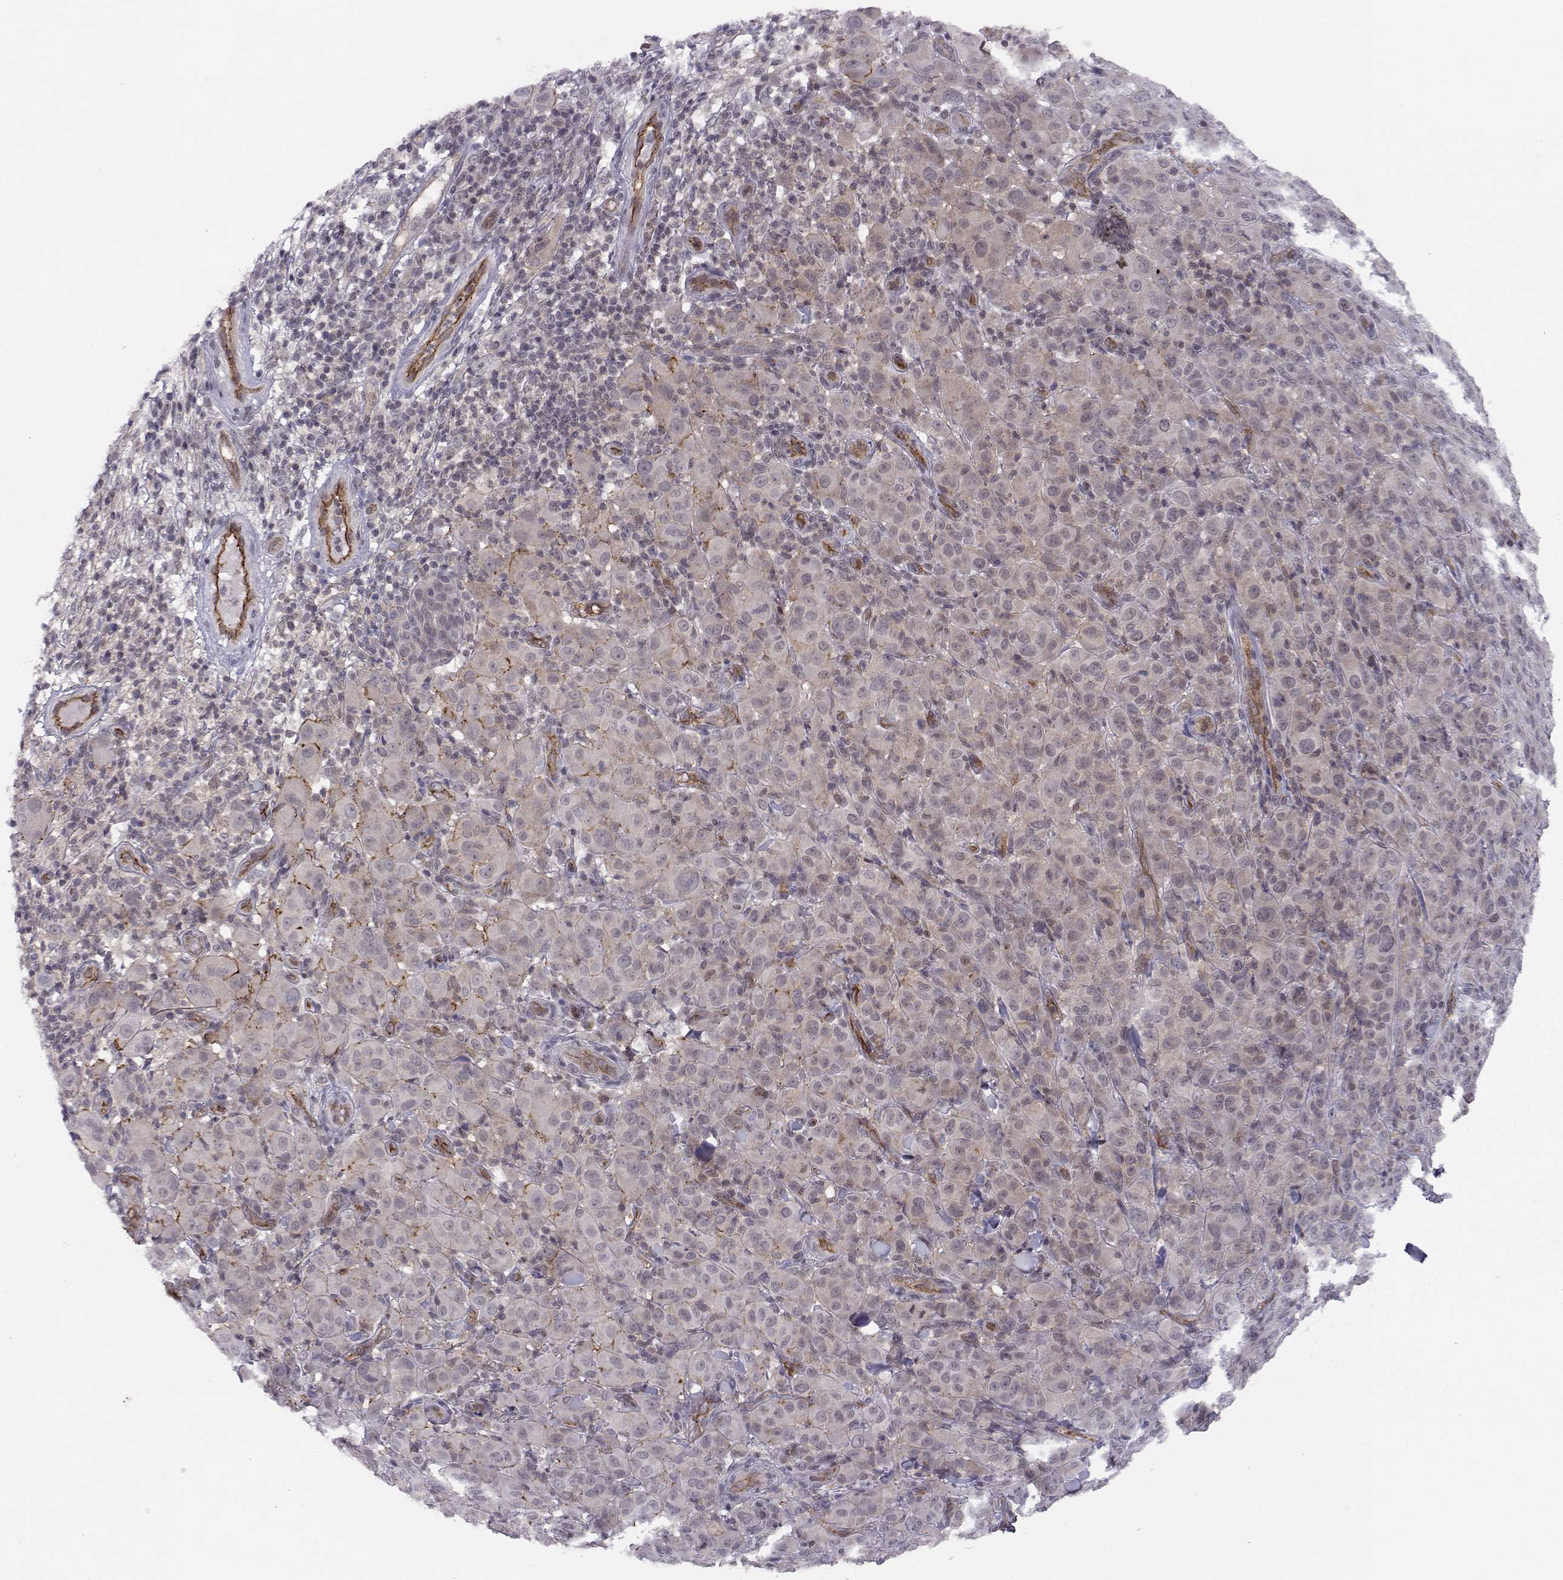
{"staining": {"intensity": "weak", "quantity": "<25%", "location": "cytoplasmic/membranous"}, "tissue": "melanoma", "cell_type": "Tumor cells", "image_type": "cancer", "snomed": [{"axis": "morphology", "description": "Malignant melanoma, NOS"}, {"axis": "topography", "description": "Skin"}], "caption": "Human melanoma stained for a protein using IHC demonstrates no staining in tumor cells.", "gene": "KIF13B", "patient": {"sex": "female", "age": 87}}